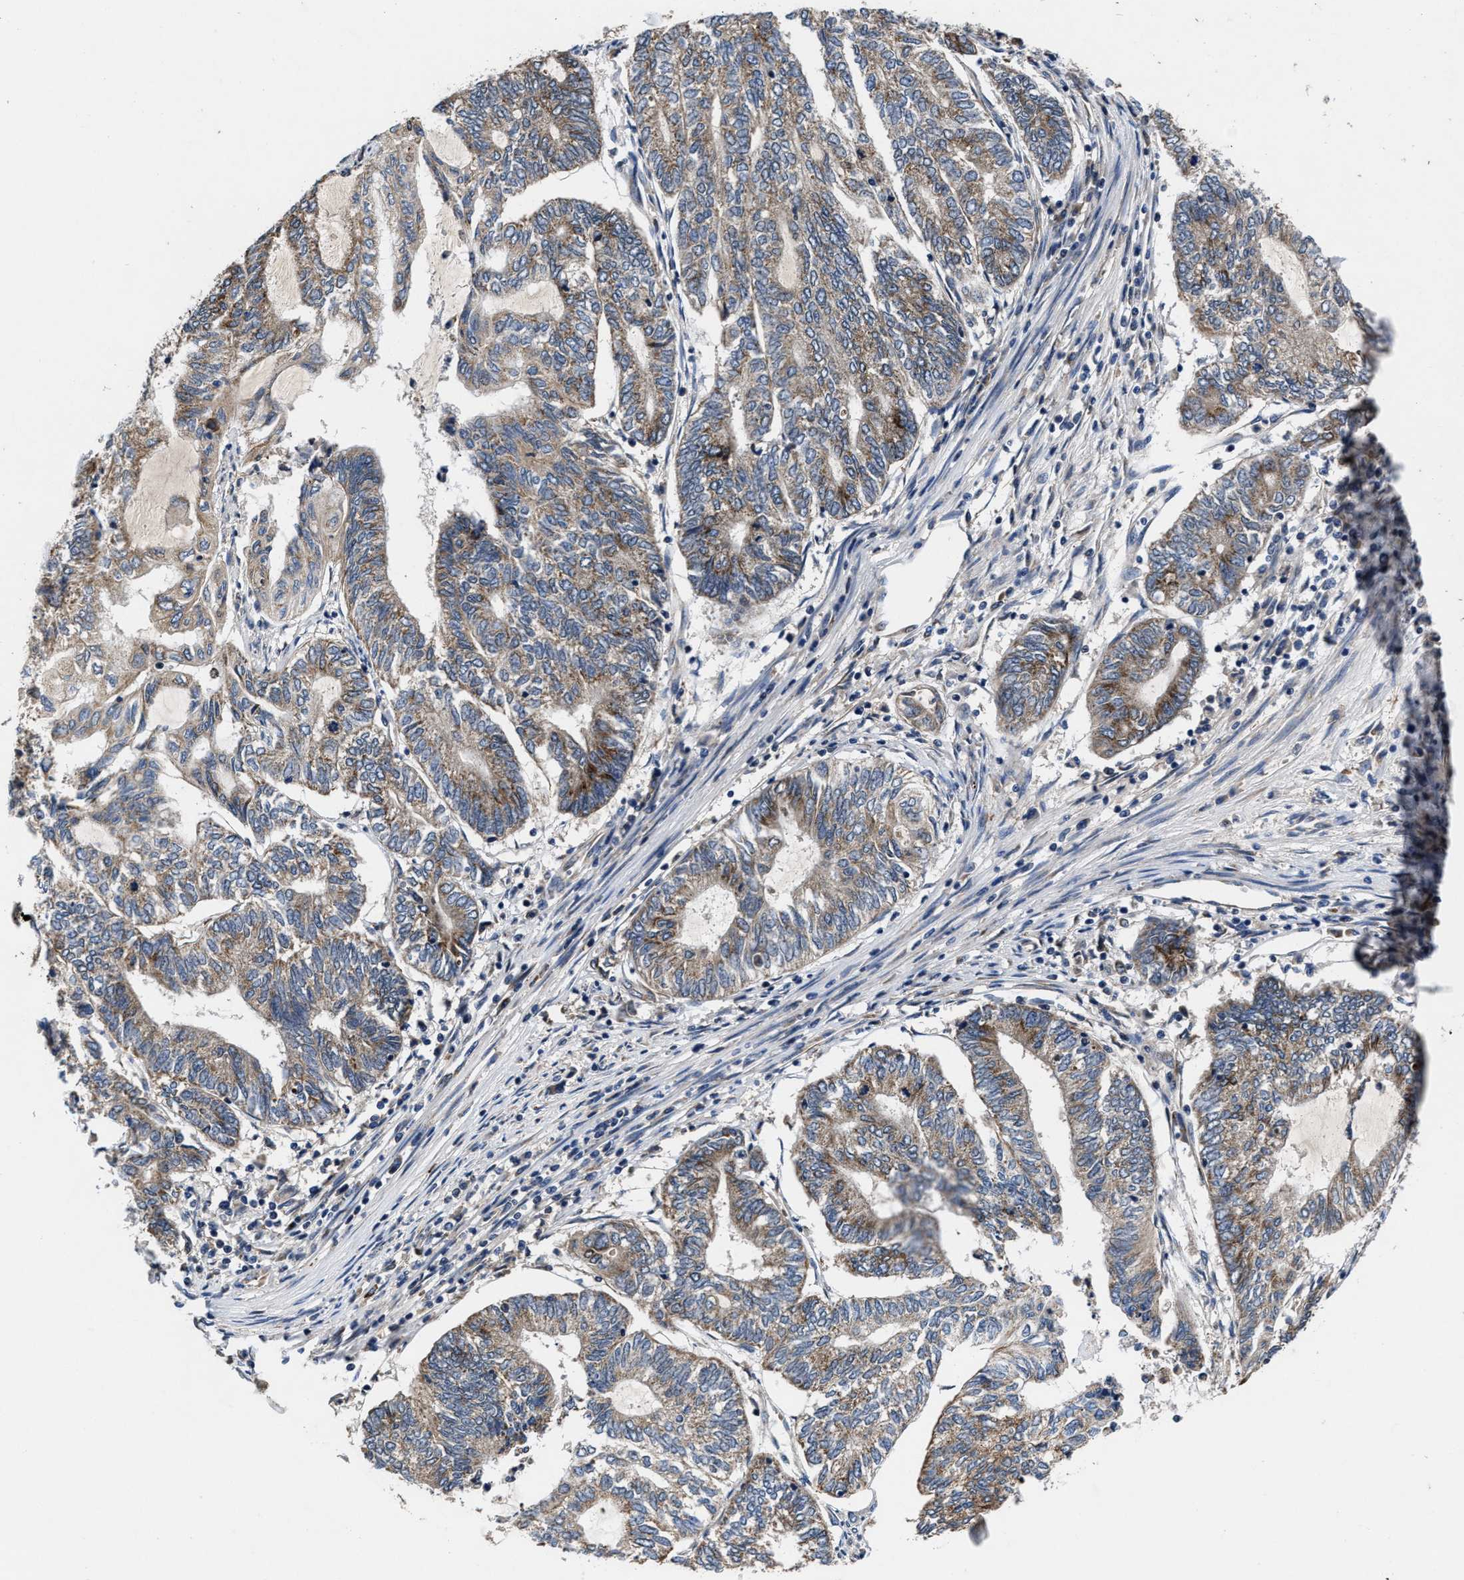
{"staining": {"intensity": "moderate", "quantity": ">75%", "location": "cytoplasmic/membranous"}, "tissue": "endometrial cancer", "cell_type": "Tumor cells", "image_type": "cancer", "snomed": [{"axis": "morphology", "description": "Adenocarcinoma, NOS"}, {"axis": "topography", "description": "Uterus"}, {"axis": "topography", "description": "Endometrium"}], "caption": "Immunohistochemical staining of human endometrial cancer (adenocarcinoma) shows moderate cytoplasmic/membranous protein staining in about >75% of tumor cells. The protein is stained brown, and the nuclei are stained in blue (DAB IHC with brightfield microscopy, high magnification).", "gene": "TMEM53", "patient": {"sex": "female", "age": 70}}